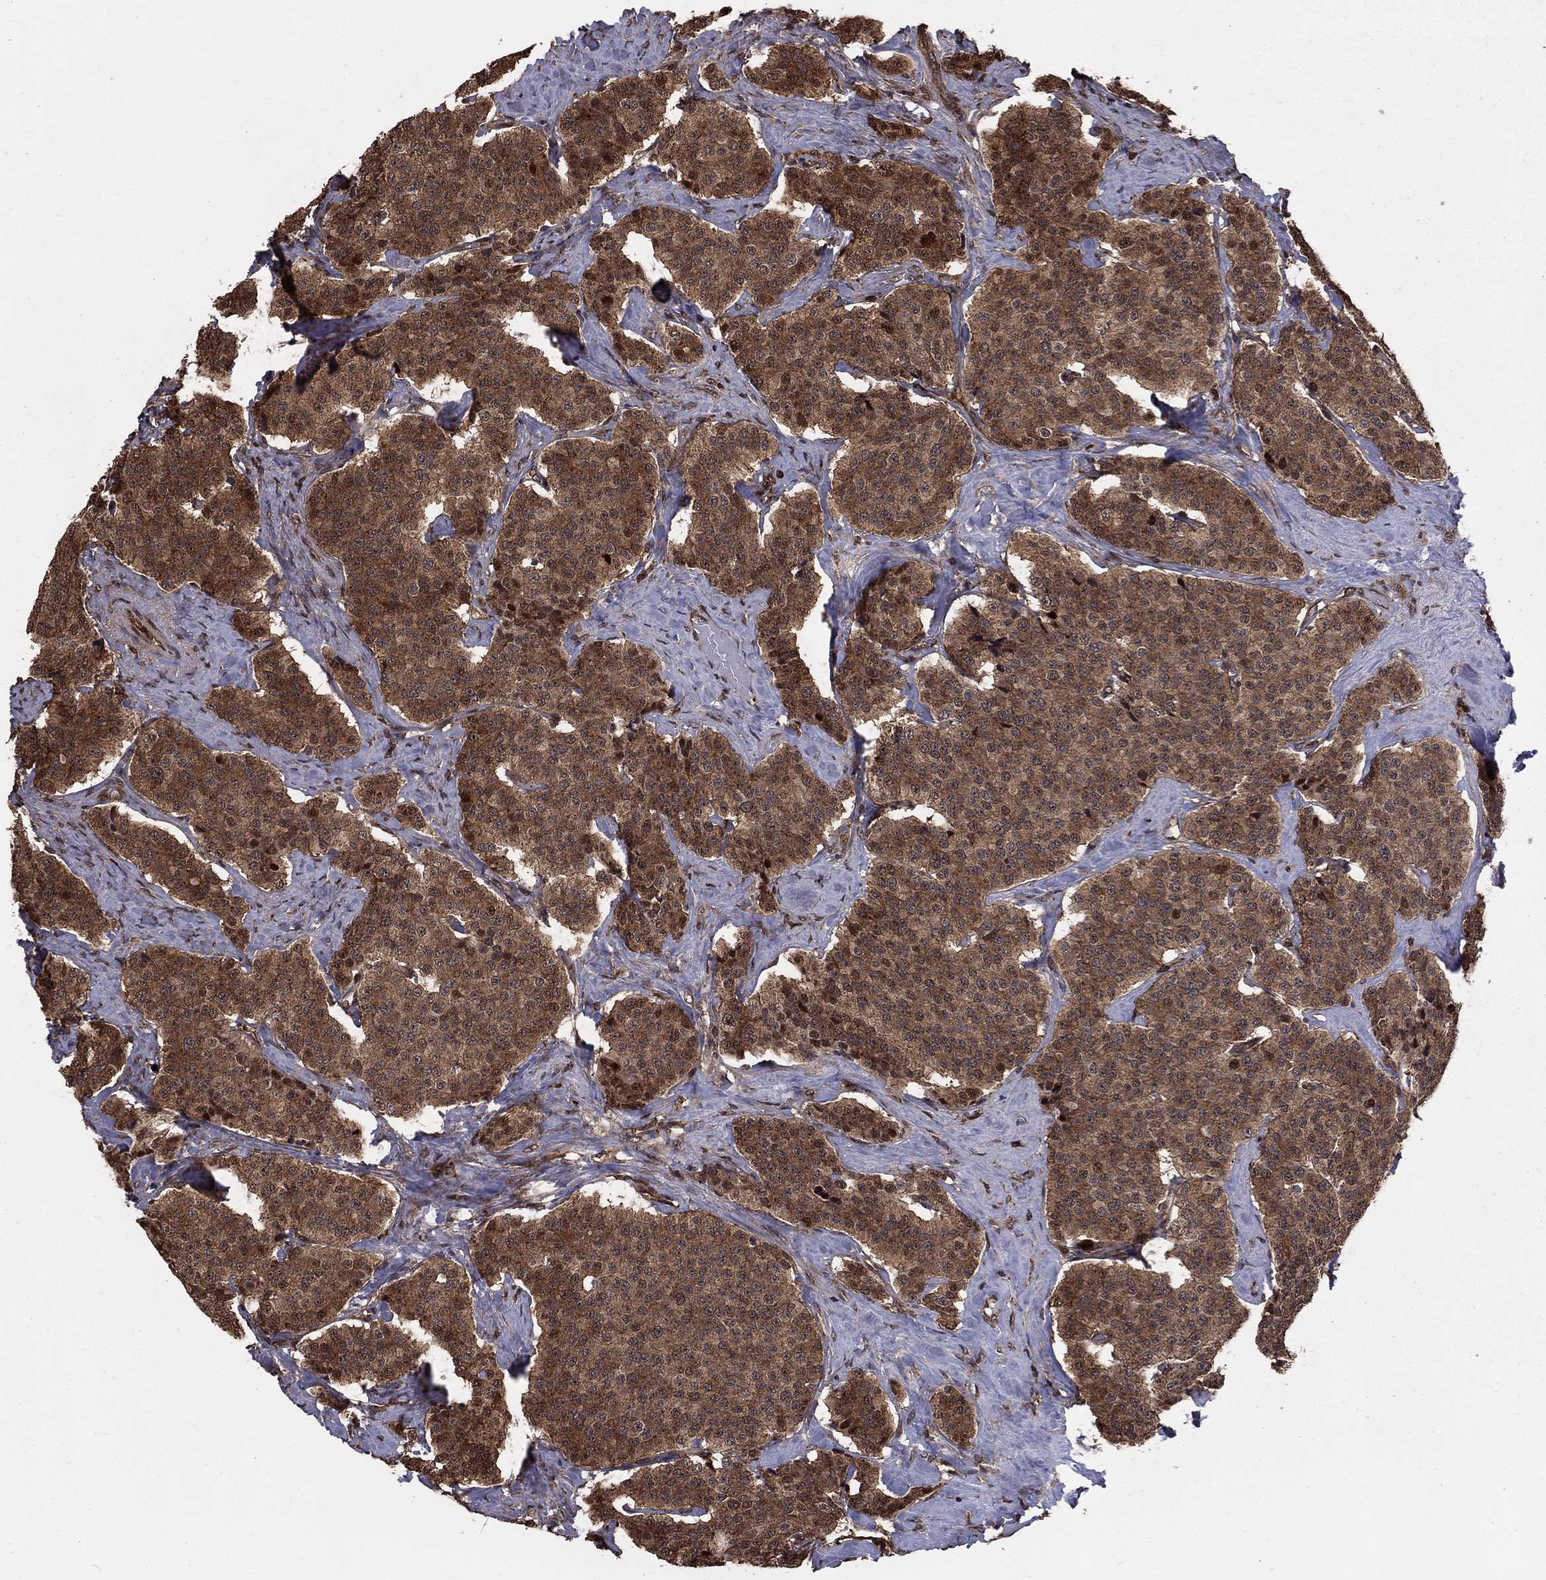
{"staining": {"intensity": "moderate", "quantity": ">75%", "location": "cytoplasmic/membranous"}, "tissue": "carcinoid", "cell_type": "Tumor cells", "image_type": "cancer", "snomed": [{"axis": "morphology", "description": "Carcinoid, malignant, NOS"}, {"axis": "topography", "description": "Small intestine"}], "caption": "Protein positivity by immunohistochemistry (IHC) exhibits moderate cytoplasmic/membranous staining in about >75% of tumor cells in carcinoid (malignant). (DAB (3,3'-diaminobenzidine) IHC, brown staining for protein, blue staining for nuclei).", "gene": "GYG1", "patient": {"sex": "female", "age": 58}}